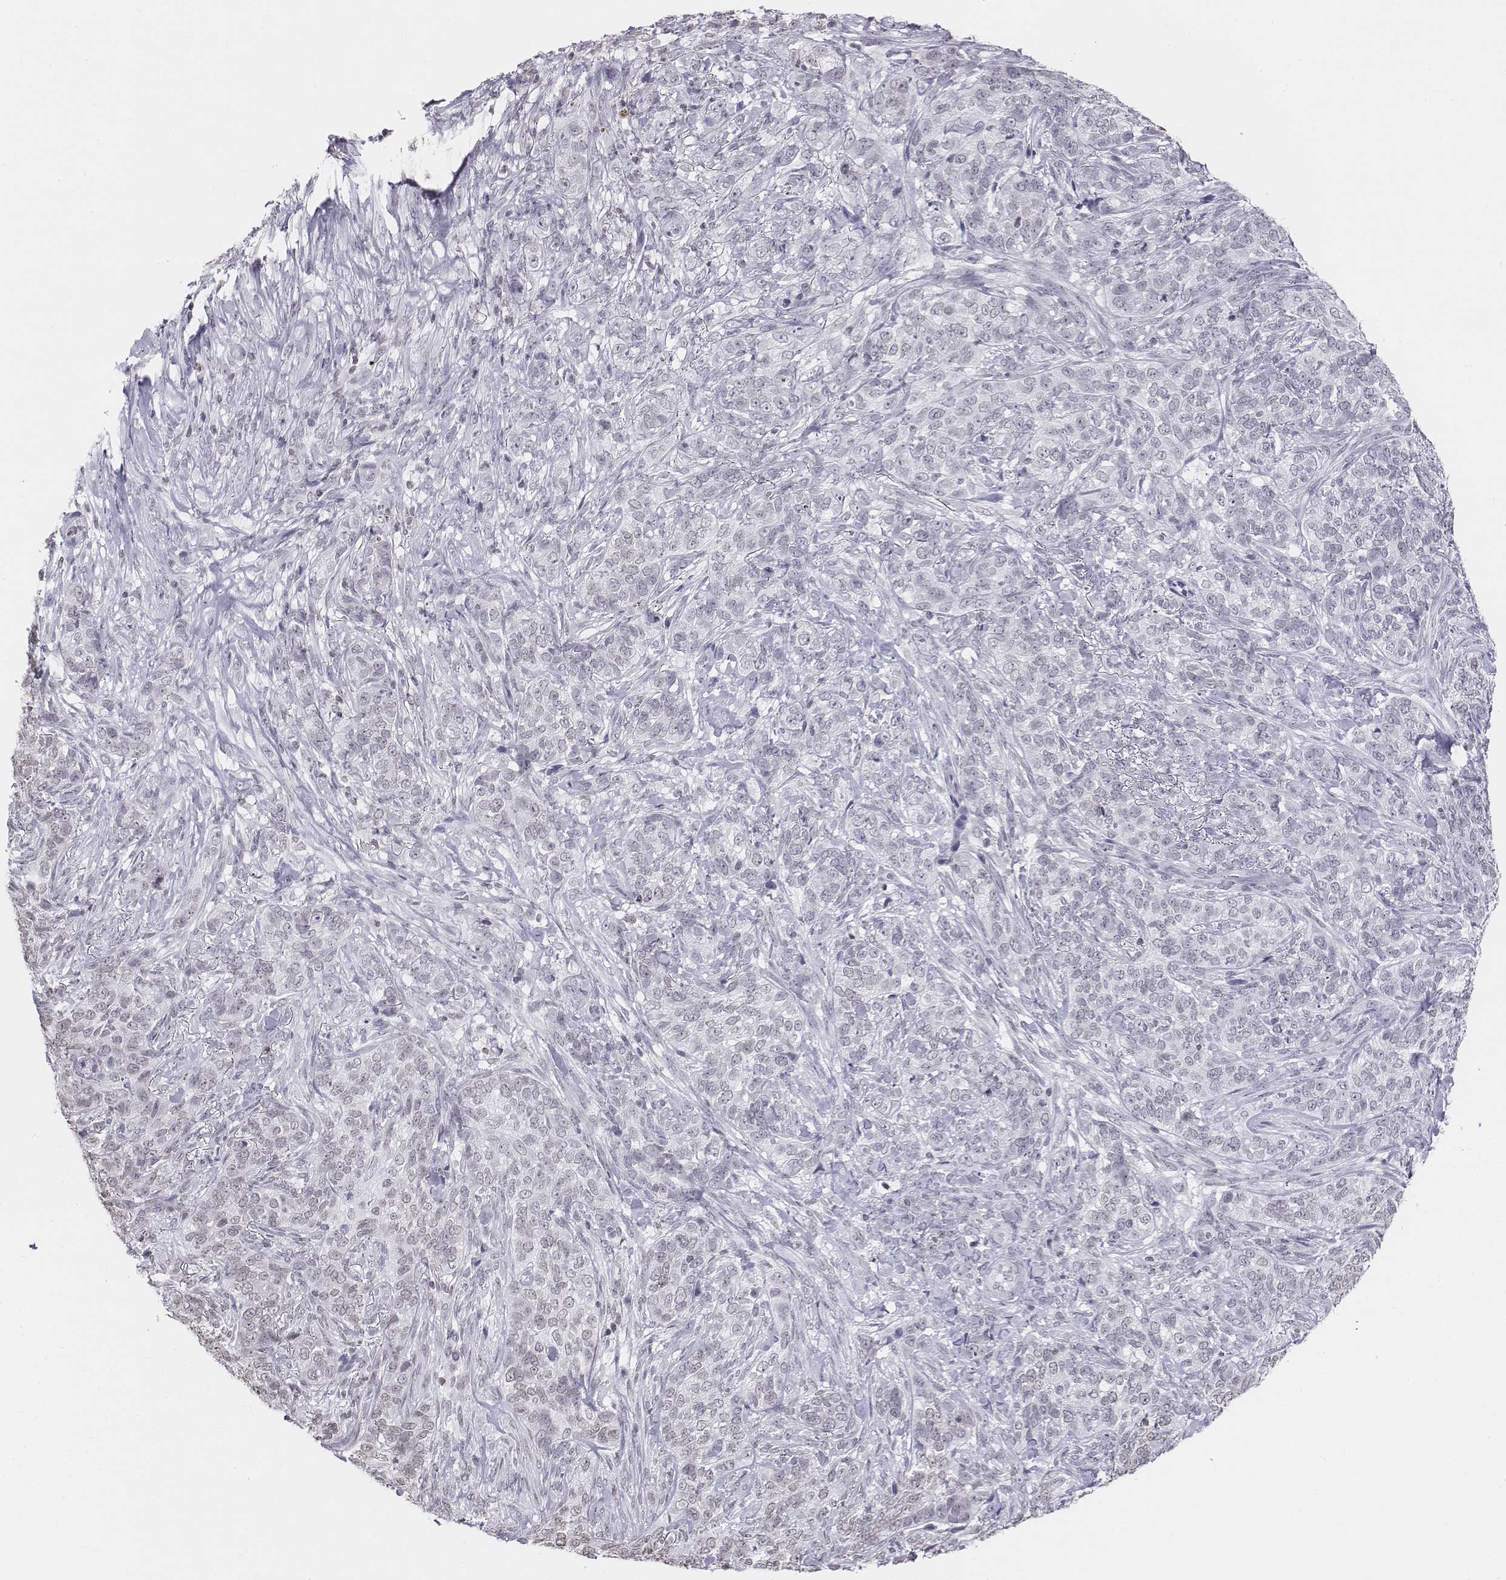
{"staining": {"intensity": "negative", "quantity": "none", "location": "none"}, "tissue": "skin cancer", "cell_type": "Tumor cells", "image_type": "cancer", "snomed": [{"axis": "morphology", "description": "Basal cell carcinoma"}, {"axis": "topography", "description": "Skin"}], "caption": "Immunohistochemistry (IHC) histopathology image of neoplastic tissue: human skin cancer (basal cell carcinoma) stained with DAB (3,3'-diaminobenzidine) demonstrates no significant protein staining in tumor cells.", "gene": "BARHL1", "patient": {"sex": "female", "age": 69}}